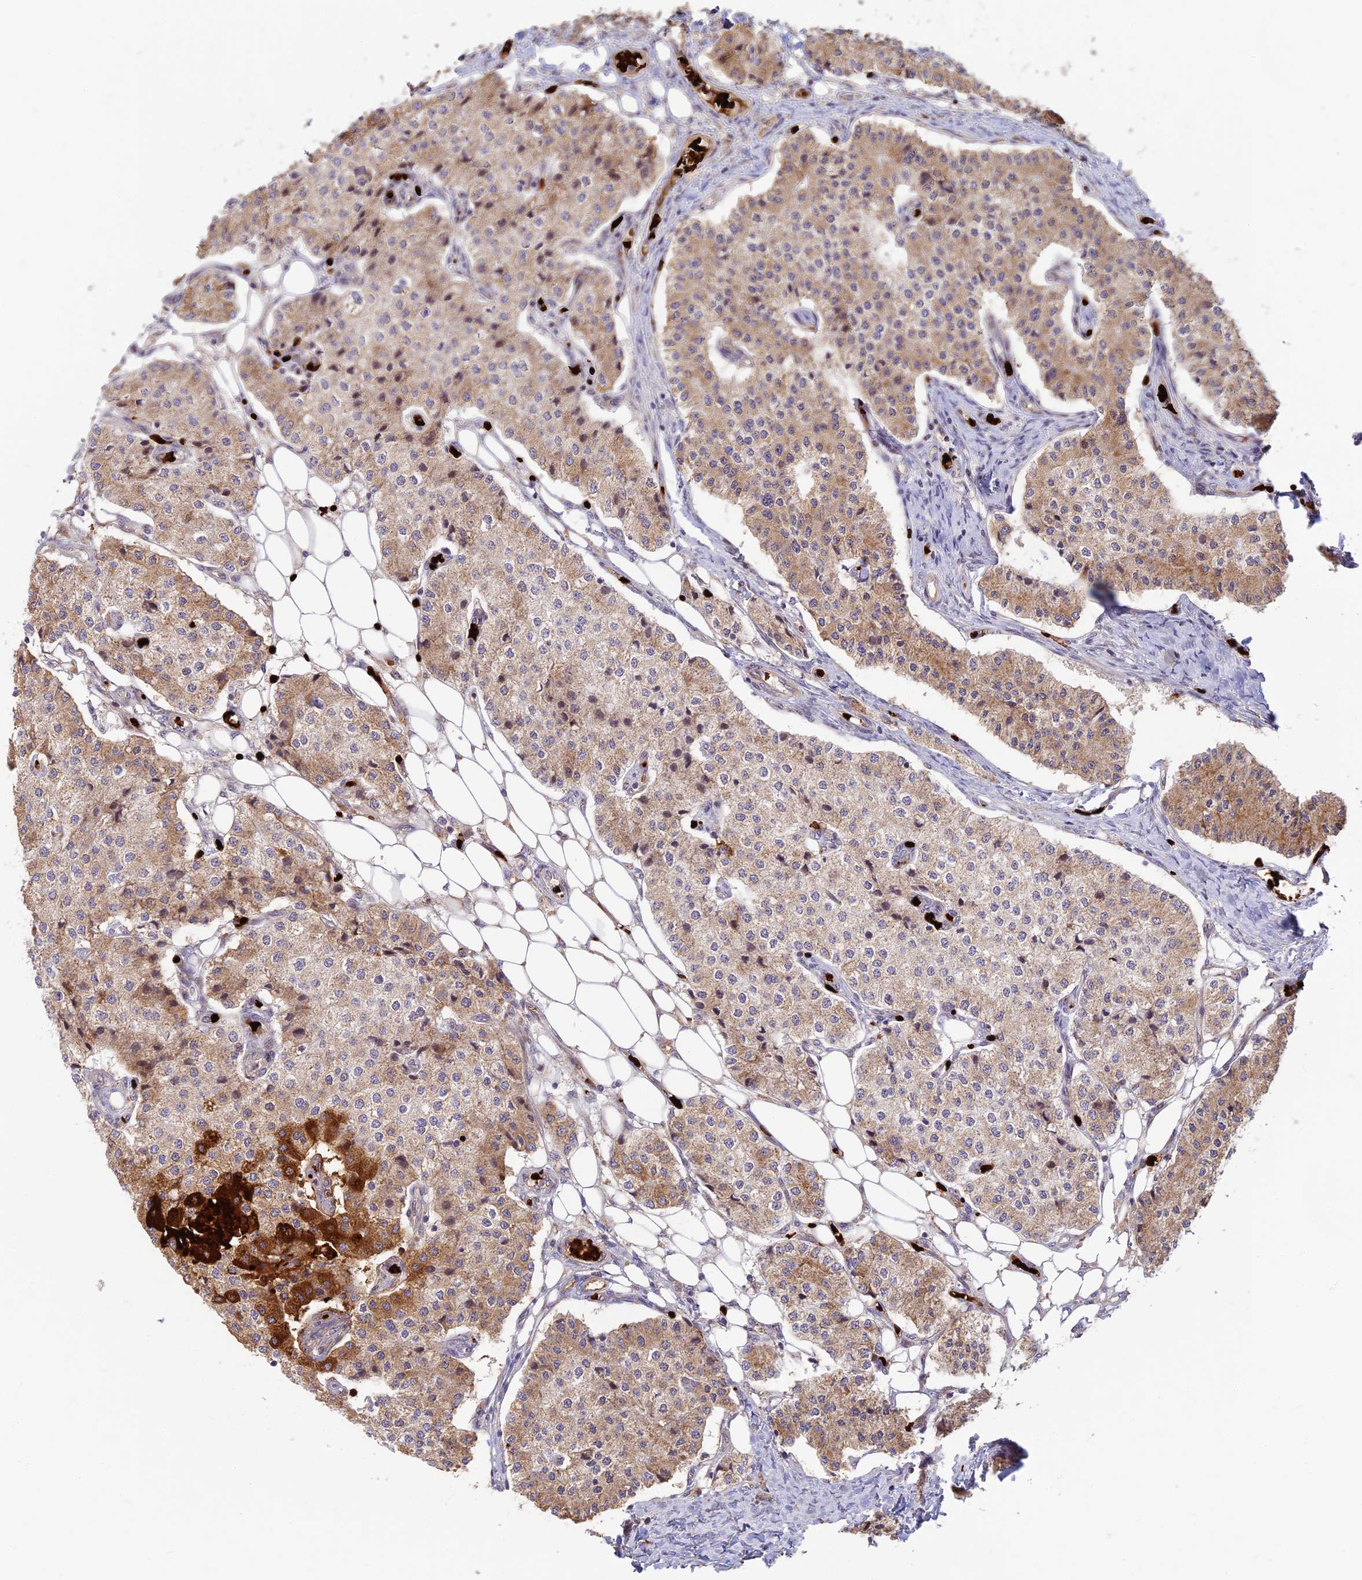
{"staining": {"intensity": "strong", "quantity": "<25%", "location": "cytoplasmic/membranous"}, "tissue": "carcinoid", "cell_type": "Tumor cells", "image_type": "cancer", "snomed": [{"axis": "morphology", "description": "Carcinoid, malignant, NOS"}, {"axis": "topography", "description": "Colon"}], "caption": "Carcinoid (malignant) stained with IHC displays strong cytoplasmic/membranous staining in about <25% of tumor cells. The staining is performed using DAB (3,3'-diaminobenzidine) brown chromogen to label protein expression. The nuclei are counter-stained blue using hematoxylin.", "gene": "UFSP2", "patient": {"sex": "female", "age": 52}}